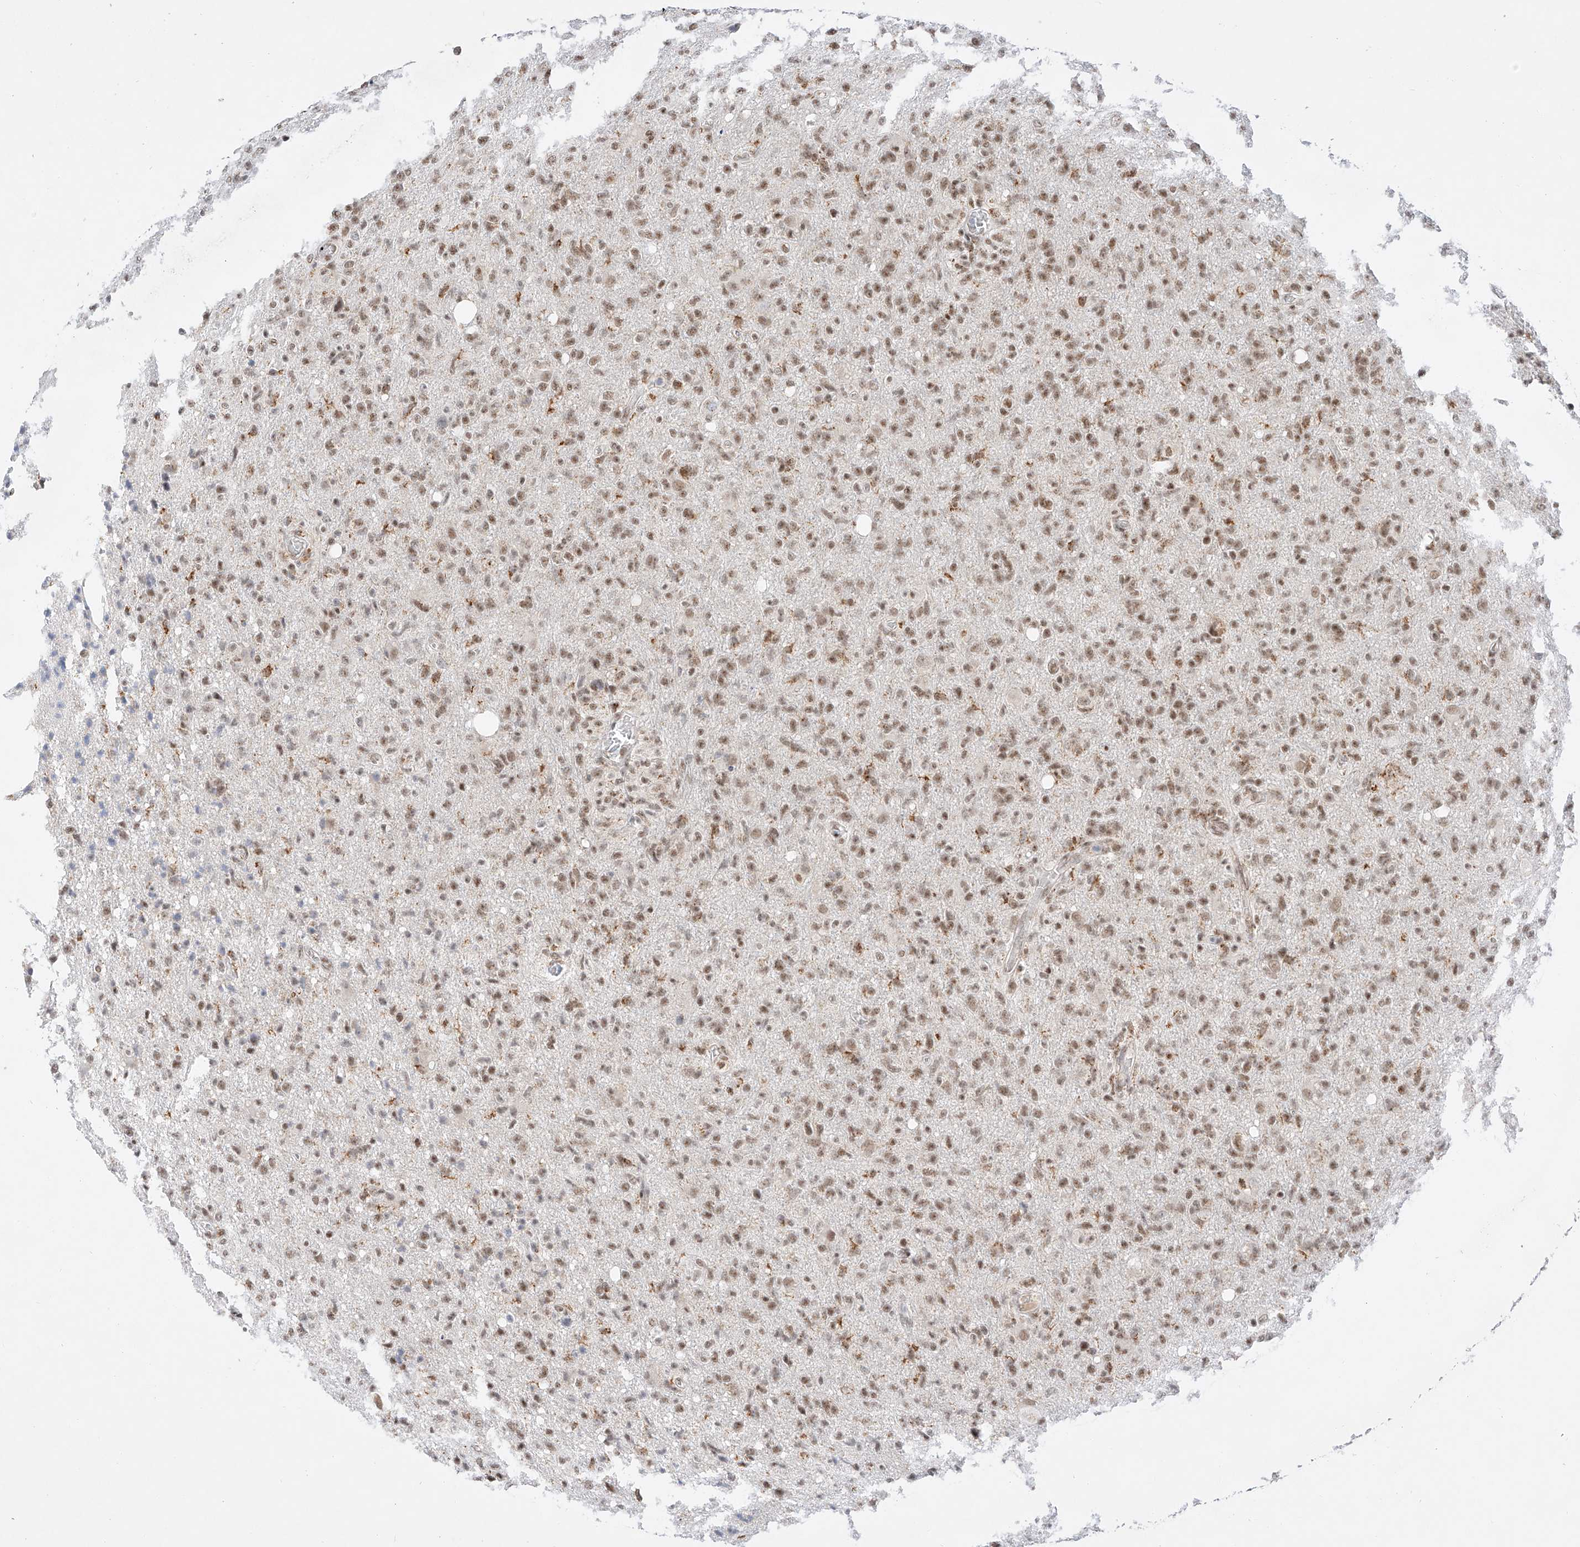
{"staining": {"intensity": "moderate", "quantity": ">75%", "location": "nuclear"}, "tissue": "glioma", "cell_type": "Tumor cells", "image_type": "cancer", "snomed": [{"axis": "morphology", "description": "Glioma, malignant, High grade"}, {"axis": "topography", "description": "Brain"}], "caption": "A brown stain highlights moderate nuclear positivity of a protein in human glioma tumor cells.", "gene": "NRF1", "patient": {"sex": "female", "age": 57}}